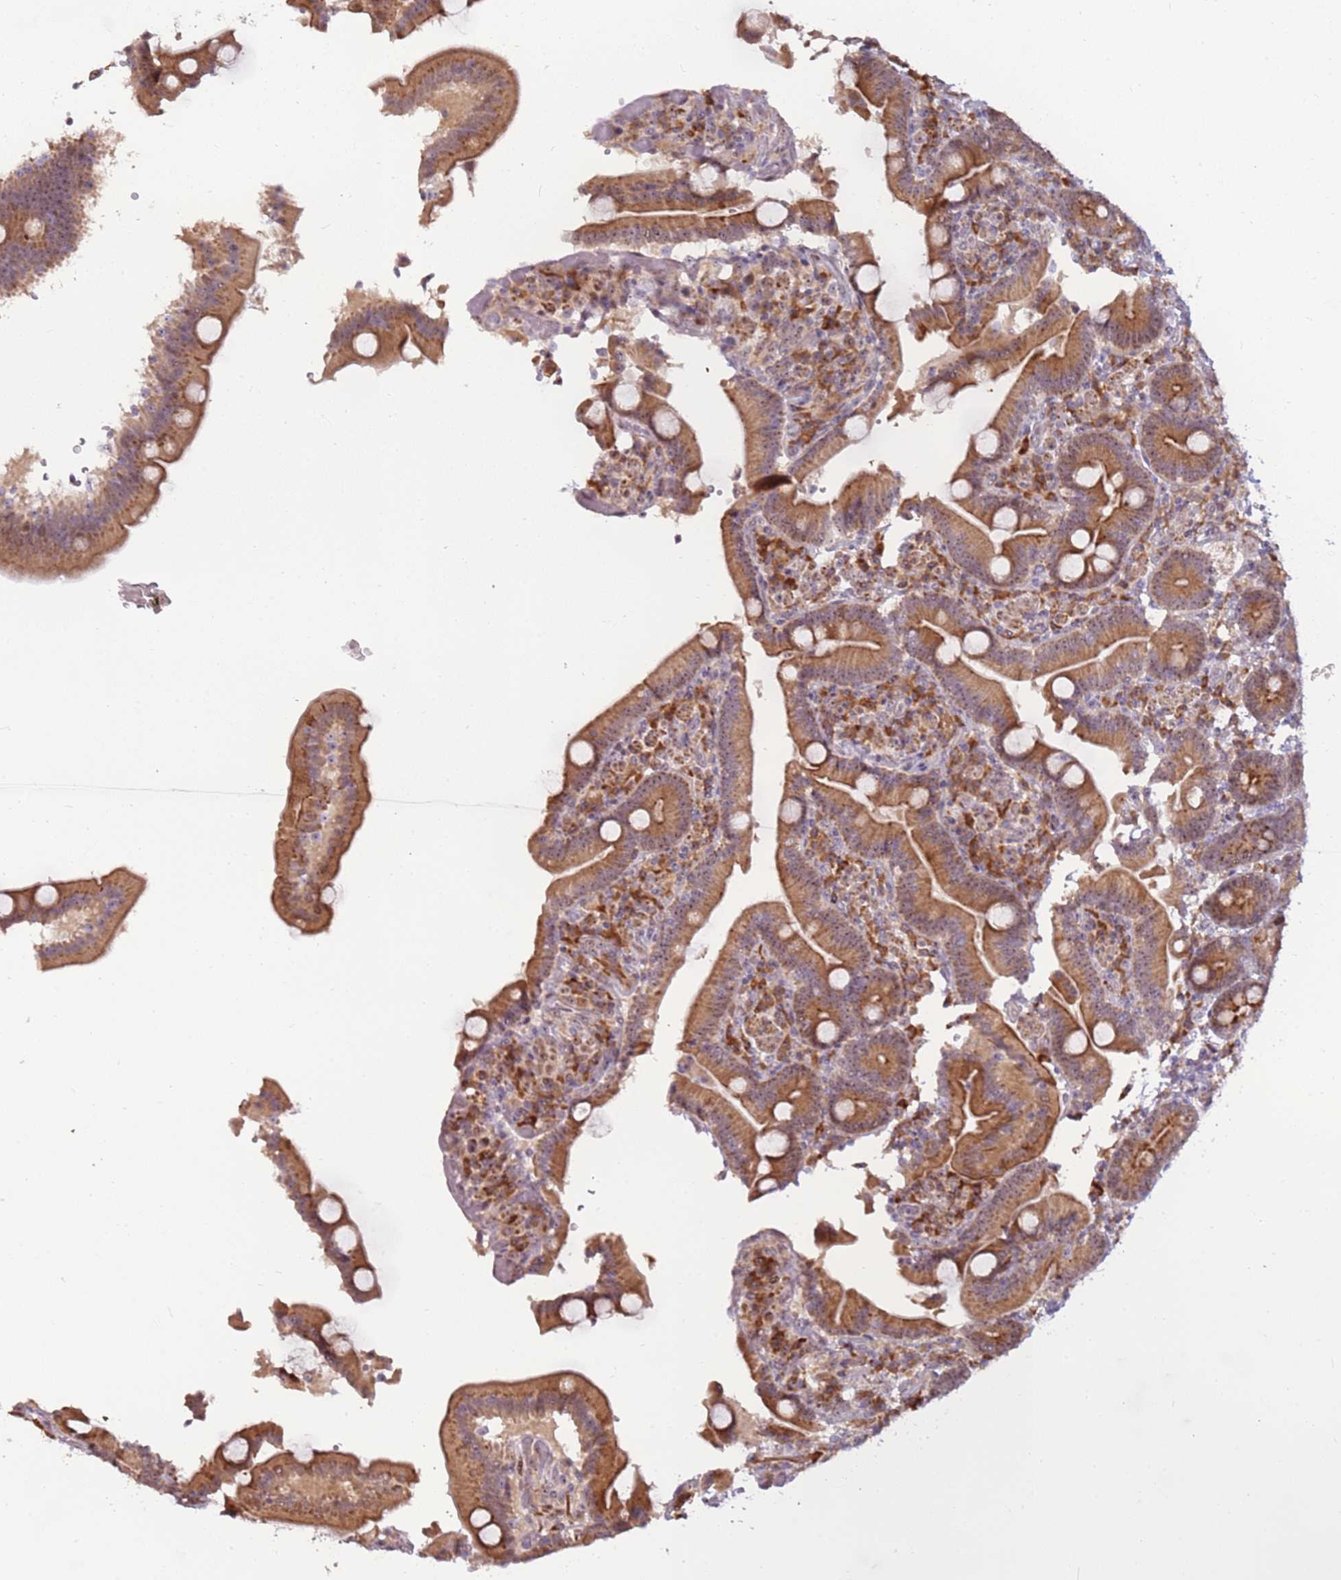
{"staining": {"intensity": "moderate", "quantity": ">75%", "location": "cytoplasmic/membranous,nuclear"}, "tissue": "duodenum", "cell_type": "Glandular cells", "image_type": "normal", "snomed": [{"axis": "morphology", "description": "Normal tissue, NOS"}, {"axis": "topography", "description": "Duodenum"}], "caption": "Glandular cells exhibit medium levels of moderate cytoplasmic/membranous,nuclear positivity in about >75% of cells in unremarkable duodenum.", "gene": "UCMA", "patient": {"sex": "female", "age": 62}}